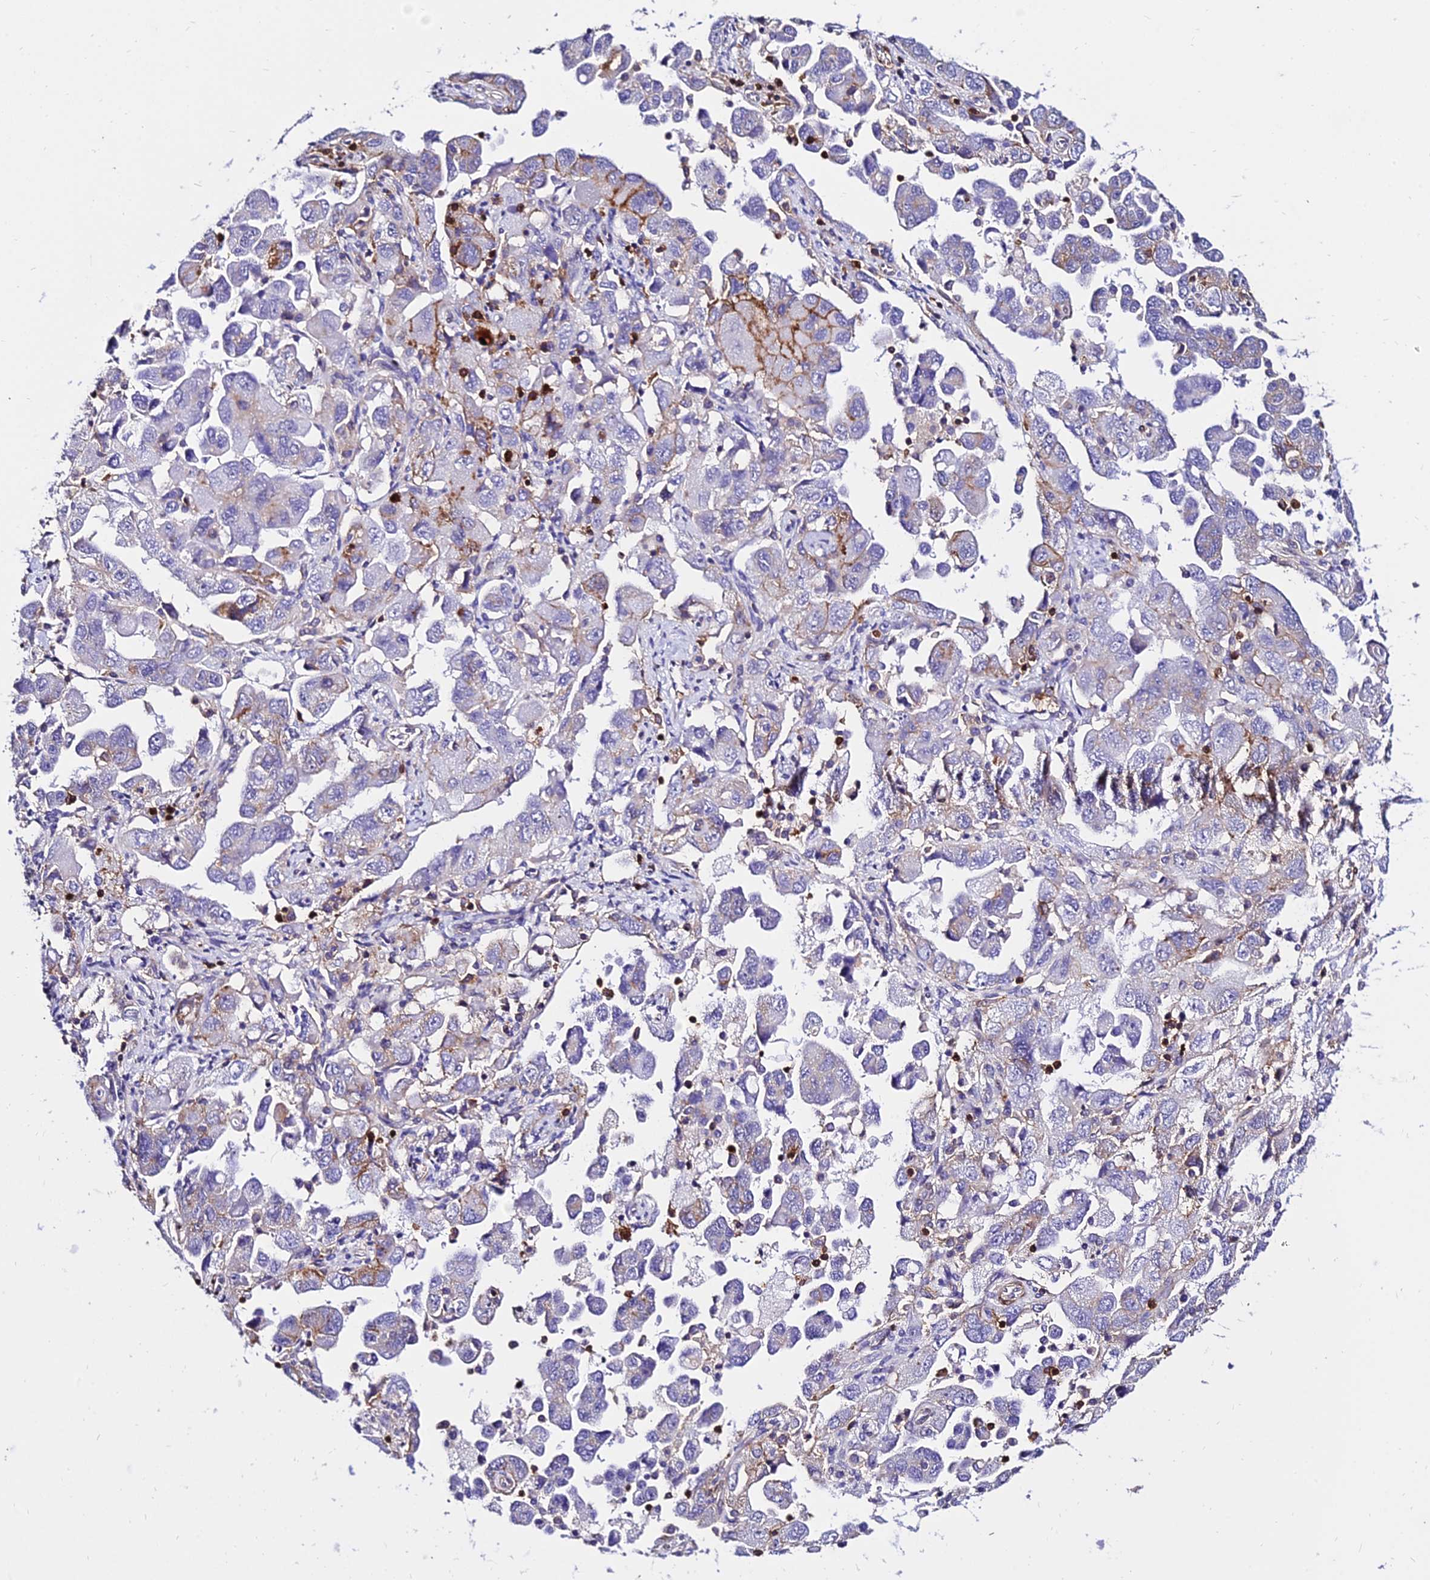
{"staining": {"intensity": "weak", "quantity": "<25%", "location": "cytoplasmic/membranous"}, "tissue": "ovarian cancer", "cell_type": "Tumor cells", "image_type": "cancer", "snomed": [{"axis": "morphology", "description": "Carcinoma, NOS"}, {"axis": "morphology", "description": "Cystadenocarcinoma, serous, NOS"}, {"axis": "topography", "description": "Ovary"}], "caption": "This is an immunohistochemistry (IHC) image of ovarian serous cystadenocarcinoma. There is no positivity in tumor cells.", "gene": "CSRP1", "patient": {"sex": "female", "age": 69}}